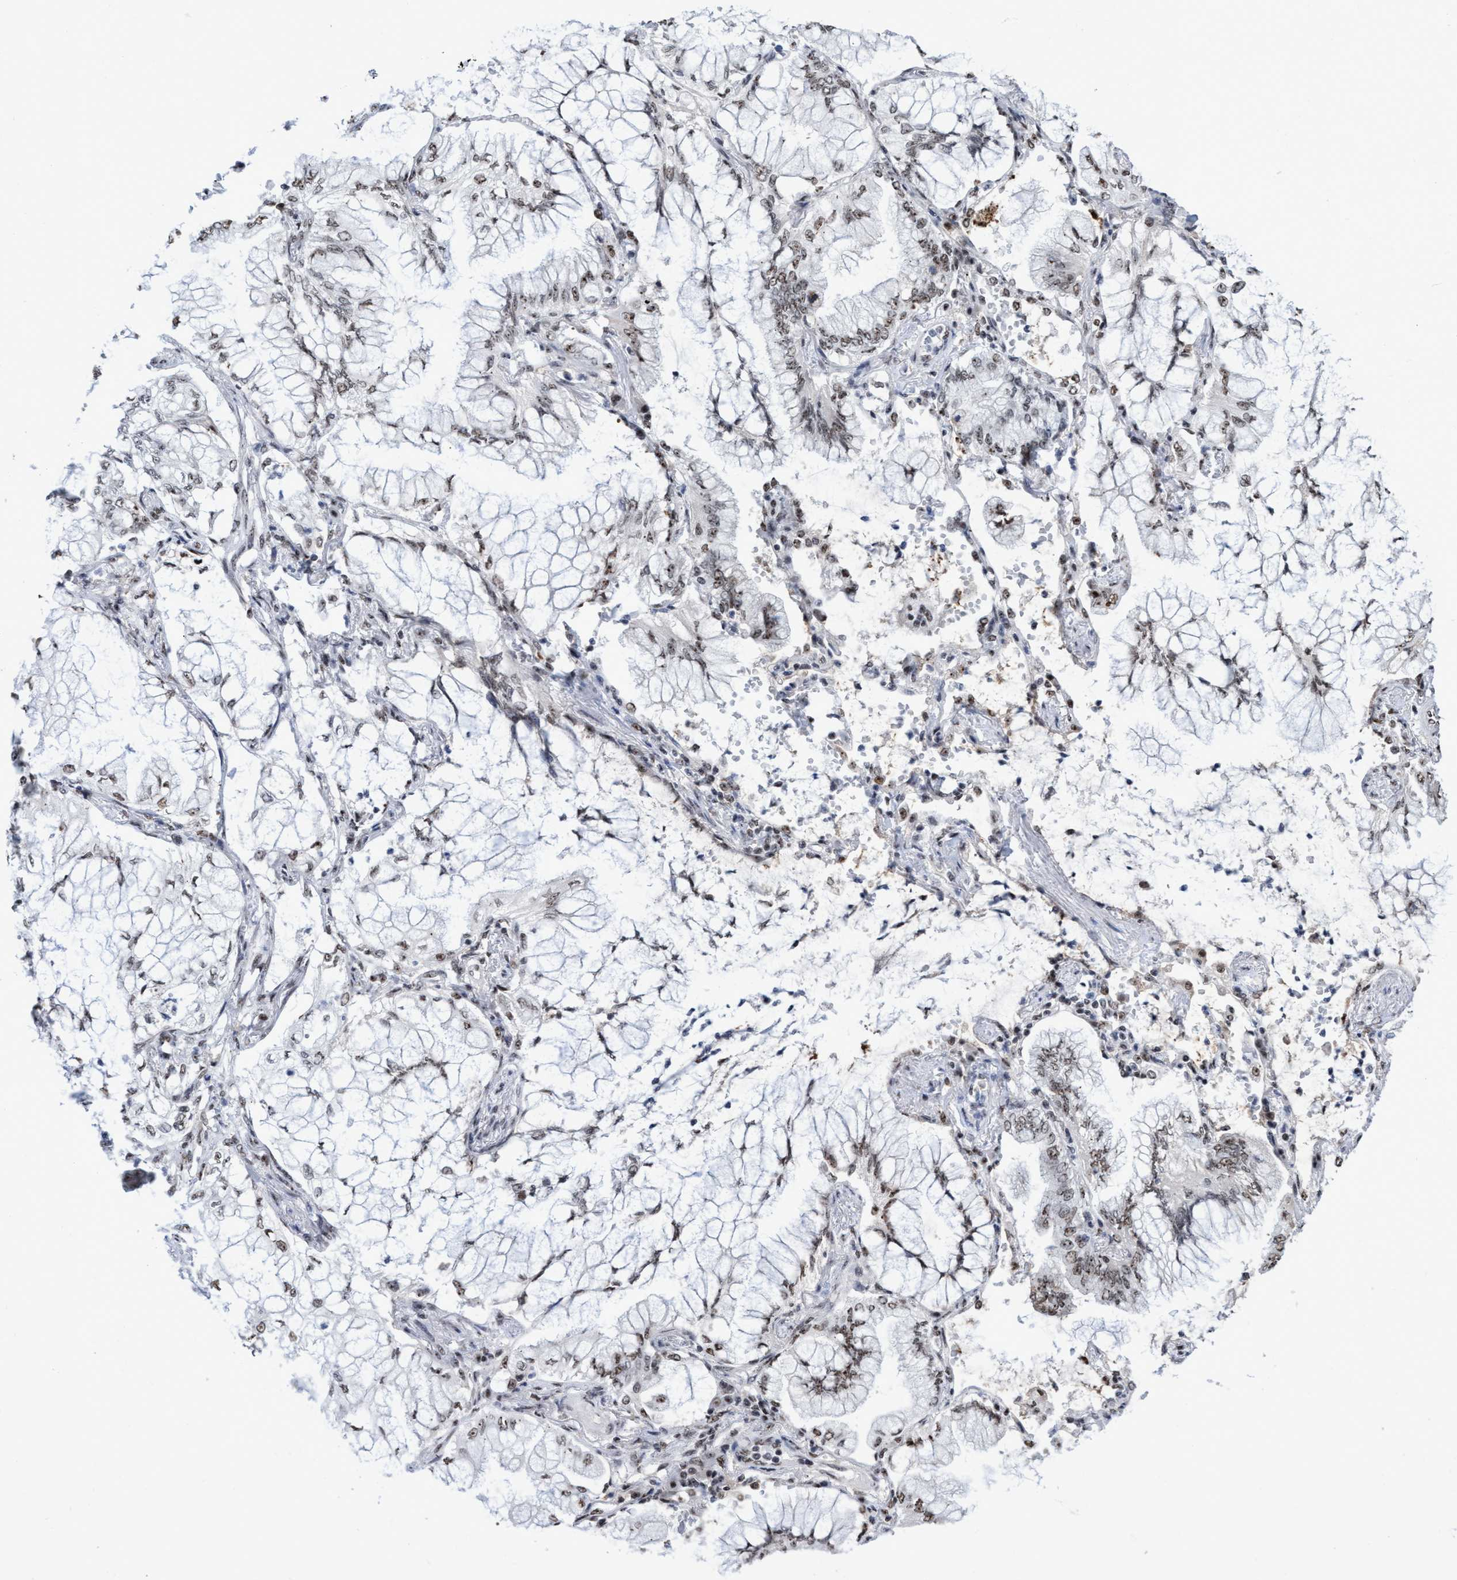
{"staining": {"intensity": "weak", "quantity": ">75%", "location": "nuclear"}, "tissue": "lung cancer", "cell_type": "Tumor cells", "image_type": "cancer", "snomed": [{"axis": "morphology", "description": "Adenocarcinoma, NOS"}, {"axis": "topography", "description": "Lung"}], "caption": "Immunohistochemical staining of human adenocarcinoma (lung) exhibits low levels of weak nuclear protein staining in about >75% of tumor cells.", "gene": "EFCAB10", "patient": {"sex": "female", "age": 70}}